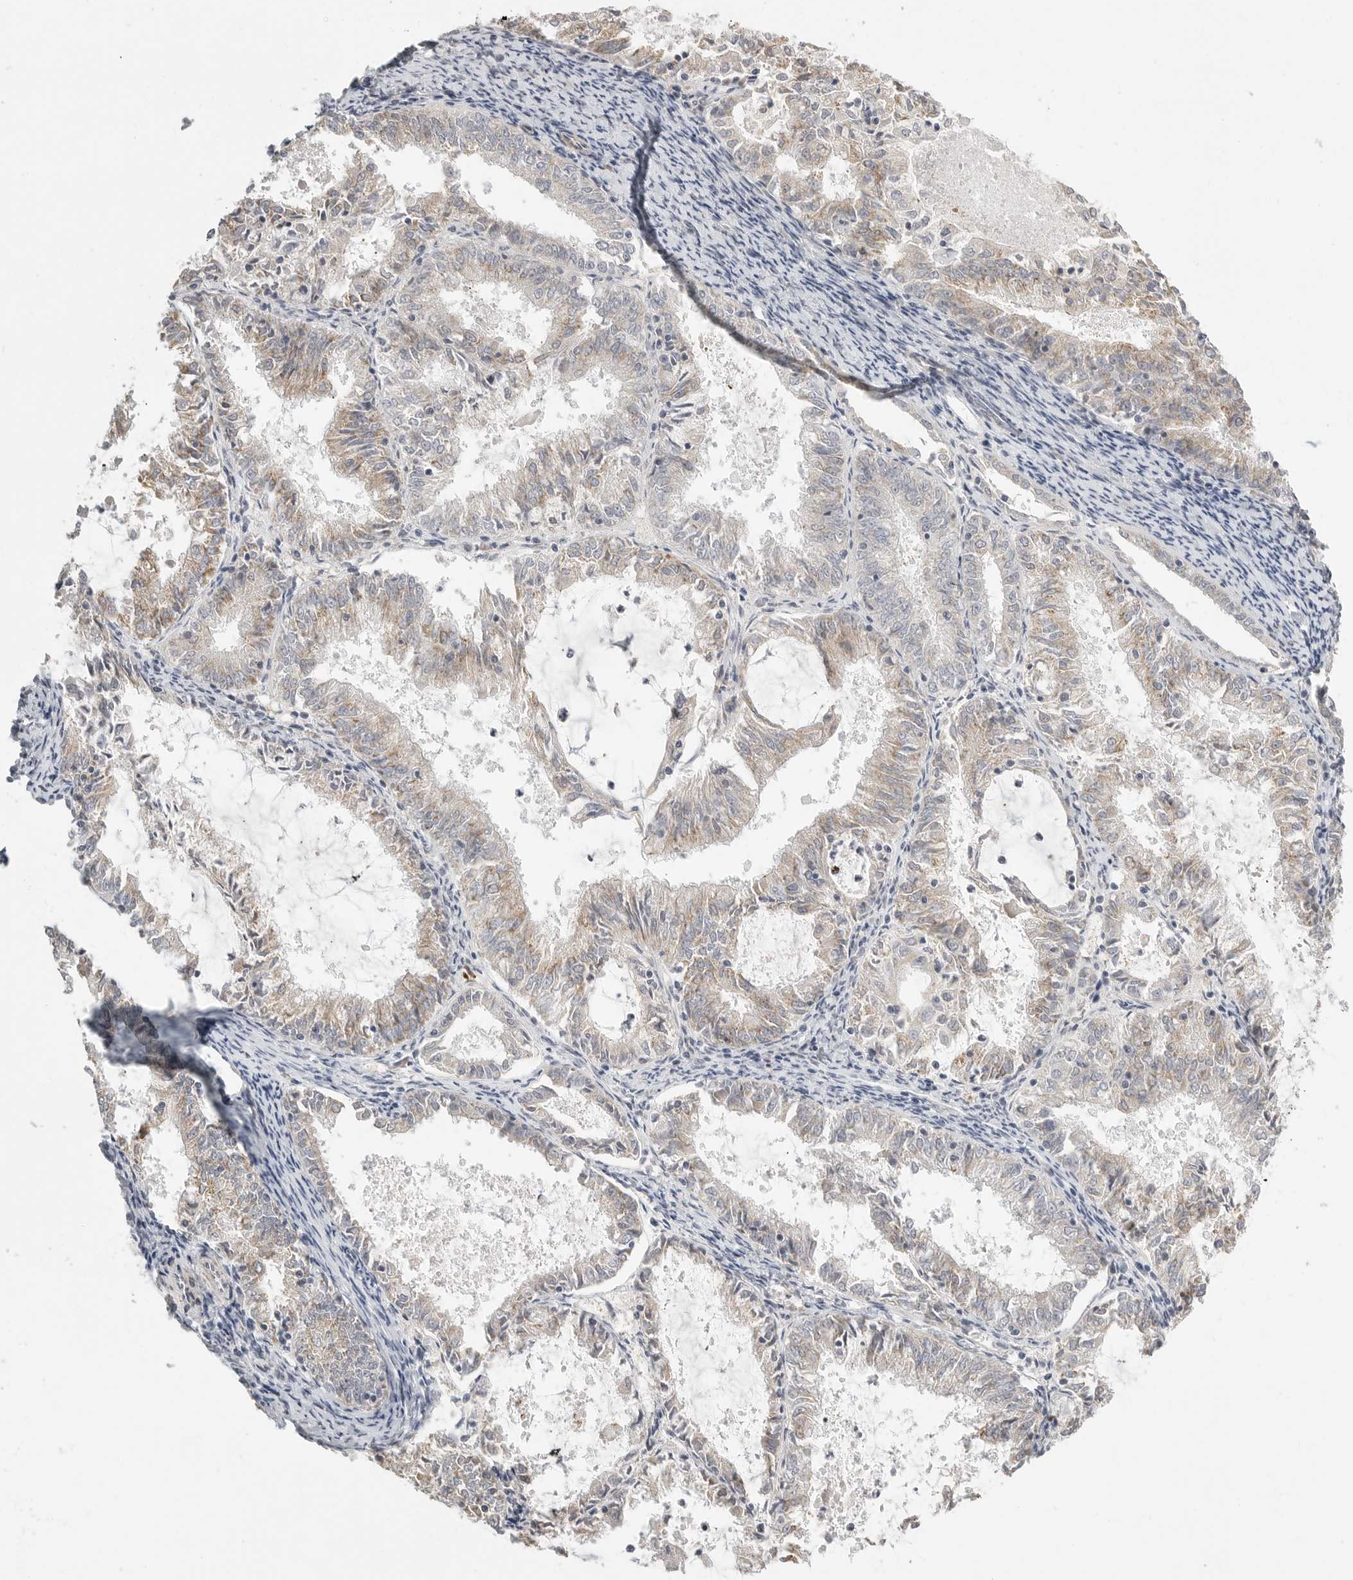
{"staining": {"intensity": "weak", "quantity": "25%-75%", "location": "cytoplasmic/membranous"}, "tissue": "endometrial cancer", "cell_type": "Tumor cells", "image_type": "cancer", "snomed": [{"axis": "morphology", "description": "Adenocarcinoma, NOS"}, {"axis": "topography", "description": "Endometrium"}], "caption": "A high-resolution histopathology image shows immunohistochemistry staining of adenocarcinoma (endometrial), which reveals weak cytoplasmic/membranous expression in about 25%-75% of tumor cells. (DAB (3,3'-diaminobenzidine) IHC, brown staining for protein, blue staining for nuclei).", "gene": "STAB2", "patient": {"sex": "female", "age": 57}}